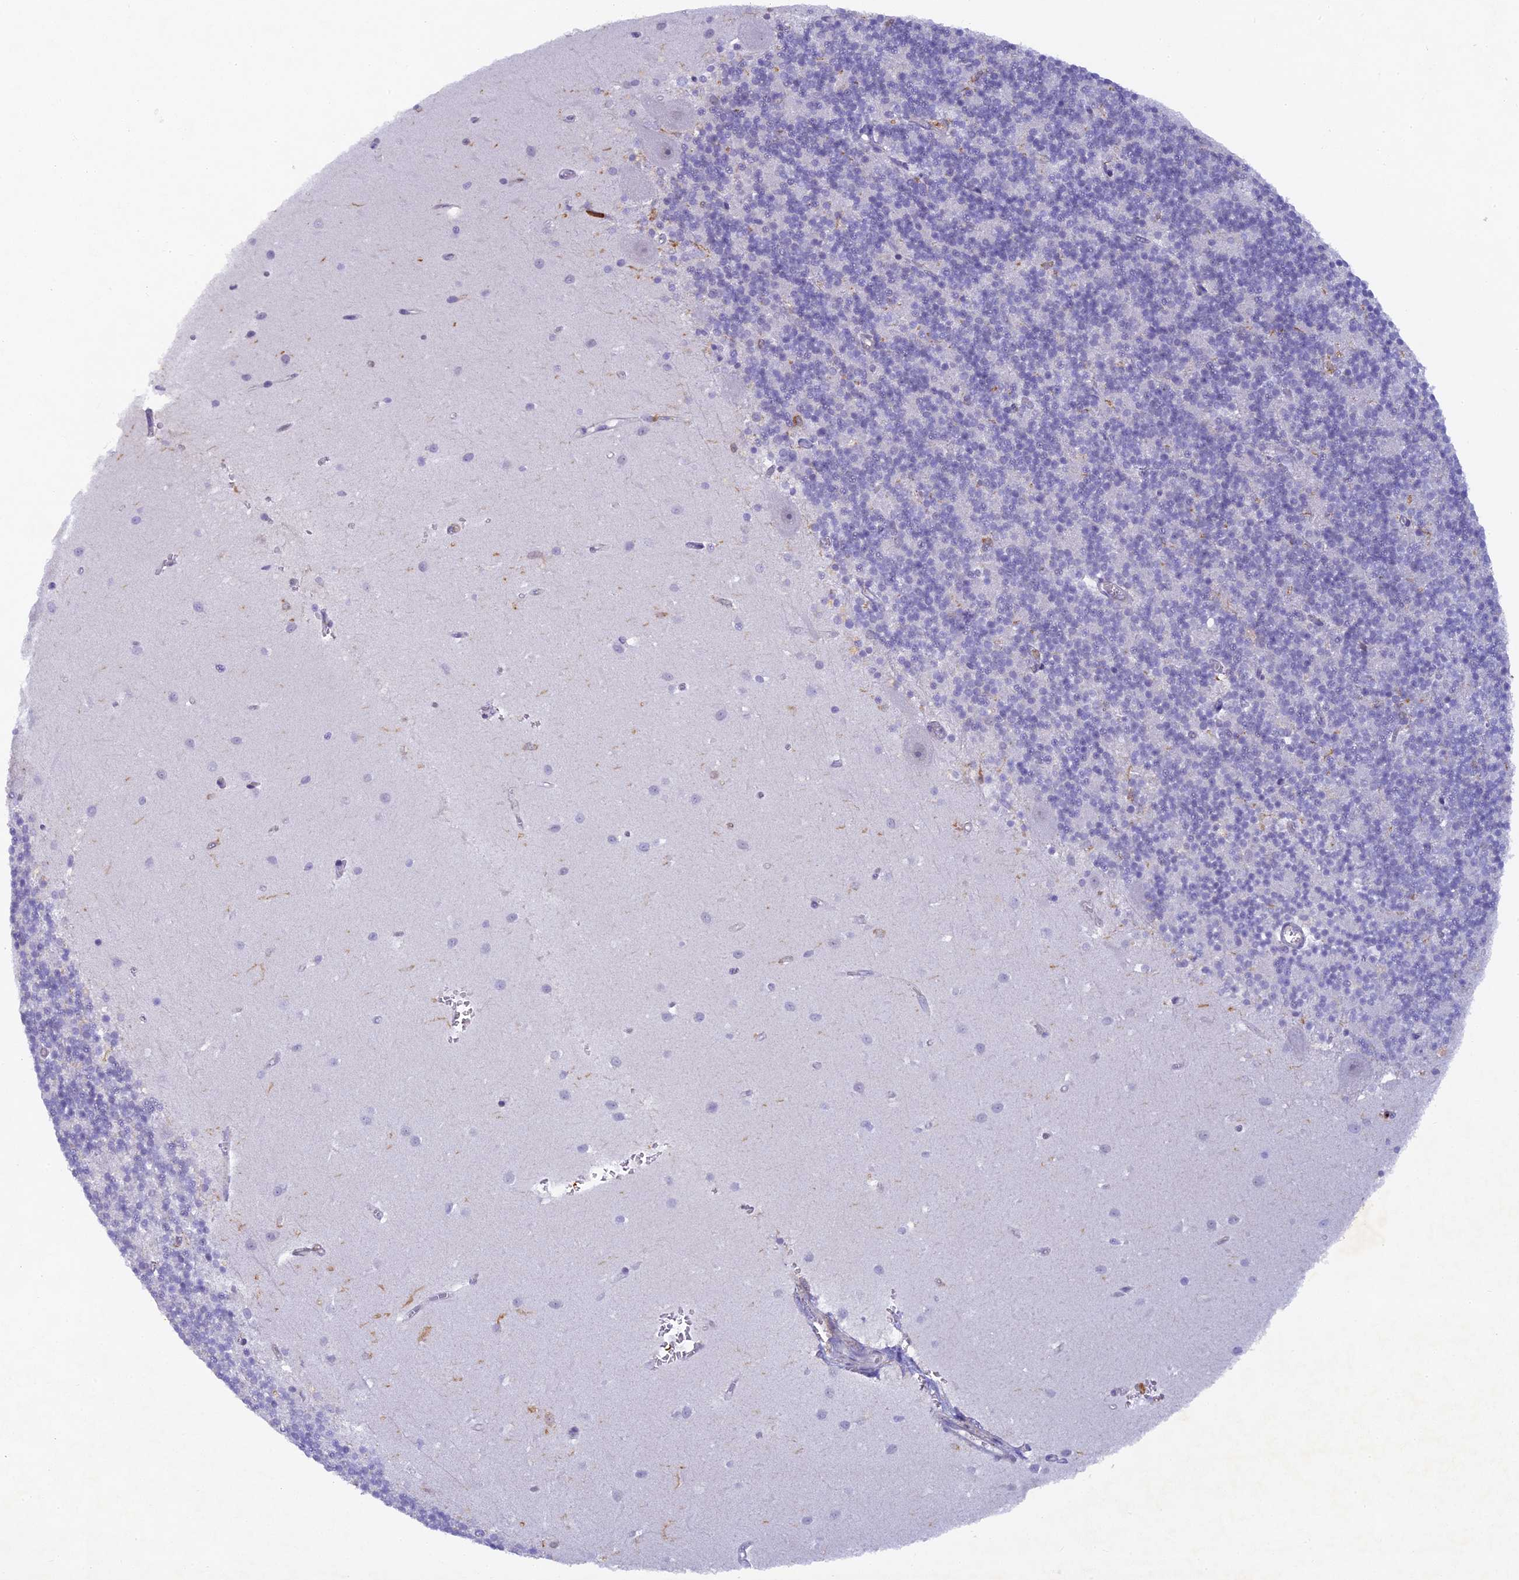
{"staining": {"intensity": "negative", "quantity": "none", "location": "none"}, "tissue": "cerebellum", "cell_type": "Cells in granular layer", "image_type": "normal", "snomed": [{"axis": "morphology", "description": "Normal tissue, NOS"}, {"axis": "topography", "description": "Cerebellum"}], "caption": "Immunohistochemistry (IHC) of normal cerebellum displays no positivity in cells in granular layer.", "gene": "FYB1", "patient": {"sex": "male", "age": 54}}